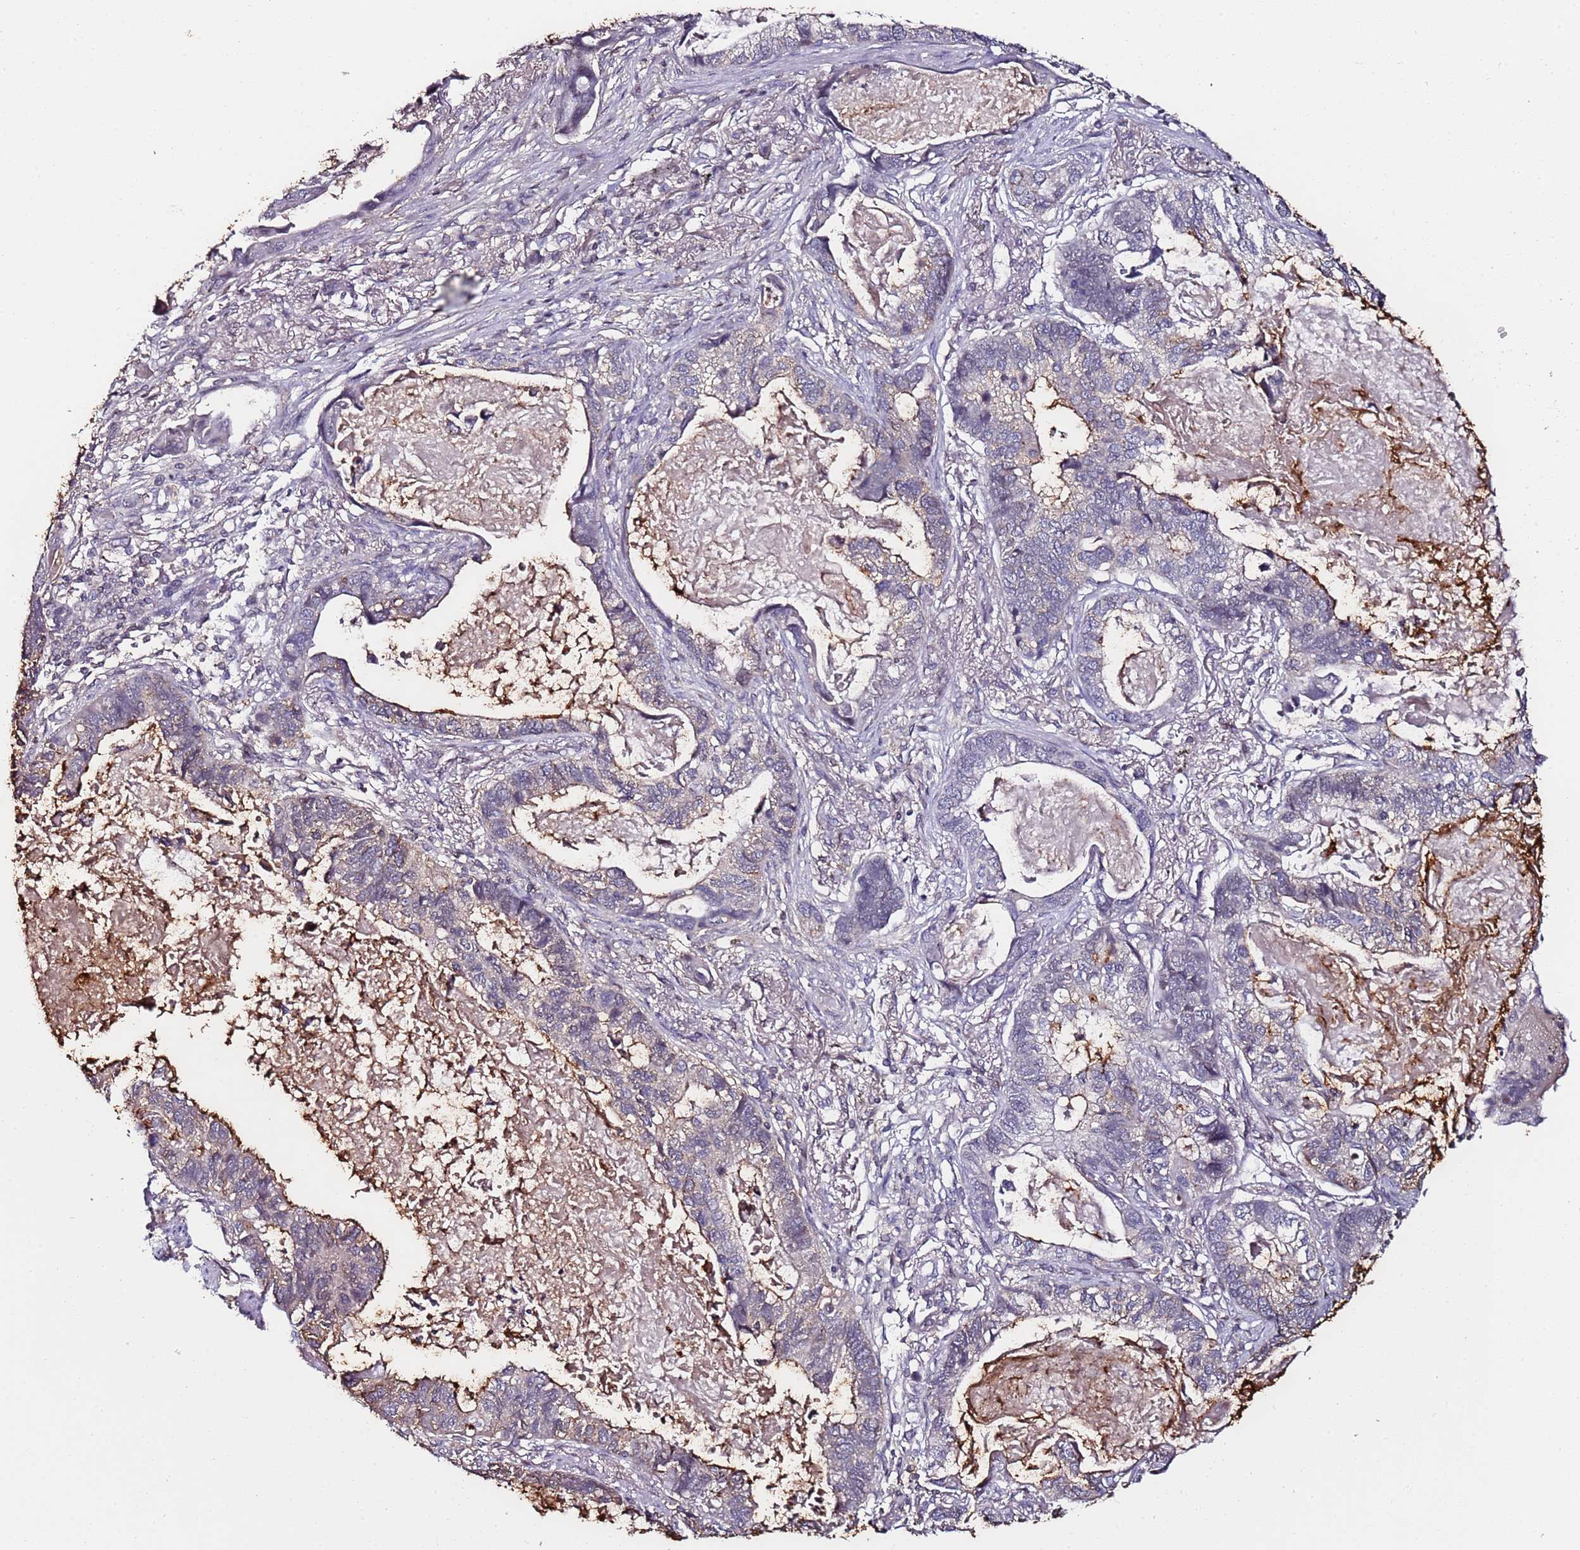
{"staining": {"intensity": "moderate", "quantity": "<25%", "location": "cytoplasmic/membranous"}, "tissue": "lung cancer", "cell_type": "Tumor cells", "image_type": "cancer", "snomed": [{"axis": "morphology", "description": "Adenocarcinoma, NOS"}, {"axis": "topography", "description": "Lung"}], "caption": "This is an image of immunohistochemistry staining of lung cancer, which shows moderate positivity in the cytoplasmic/membranous of tumor cells.", "gene": "DUSP28", "patient": {"sex": "male", "age": 67}}